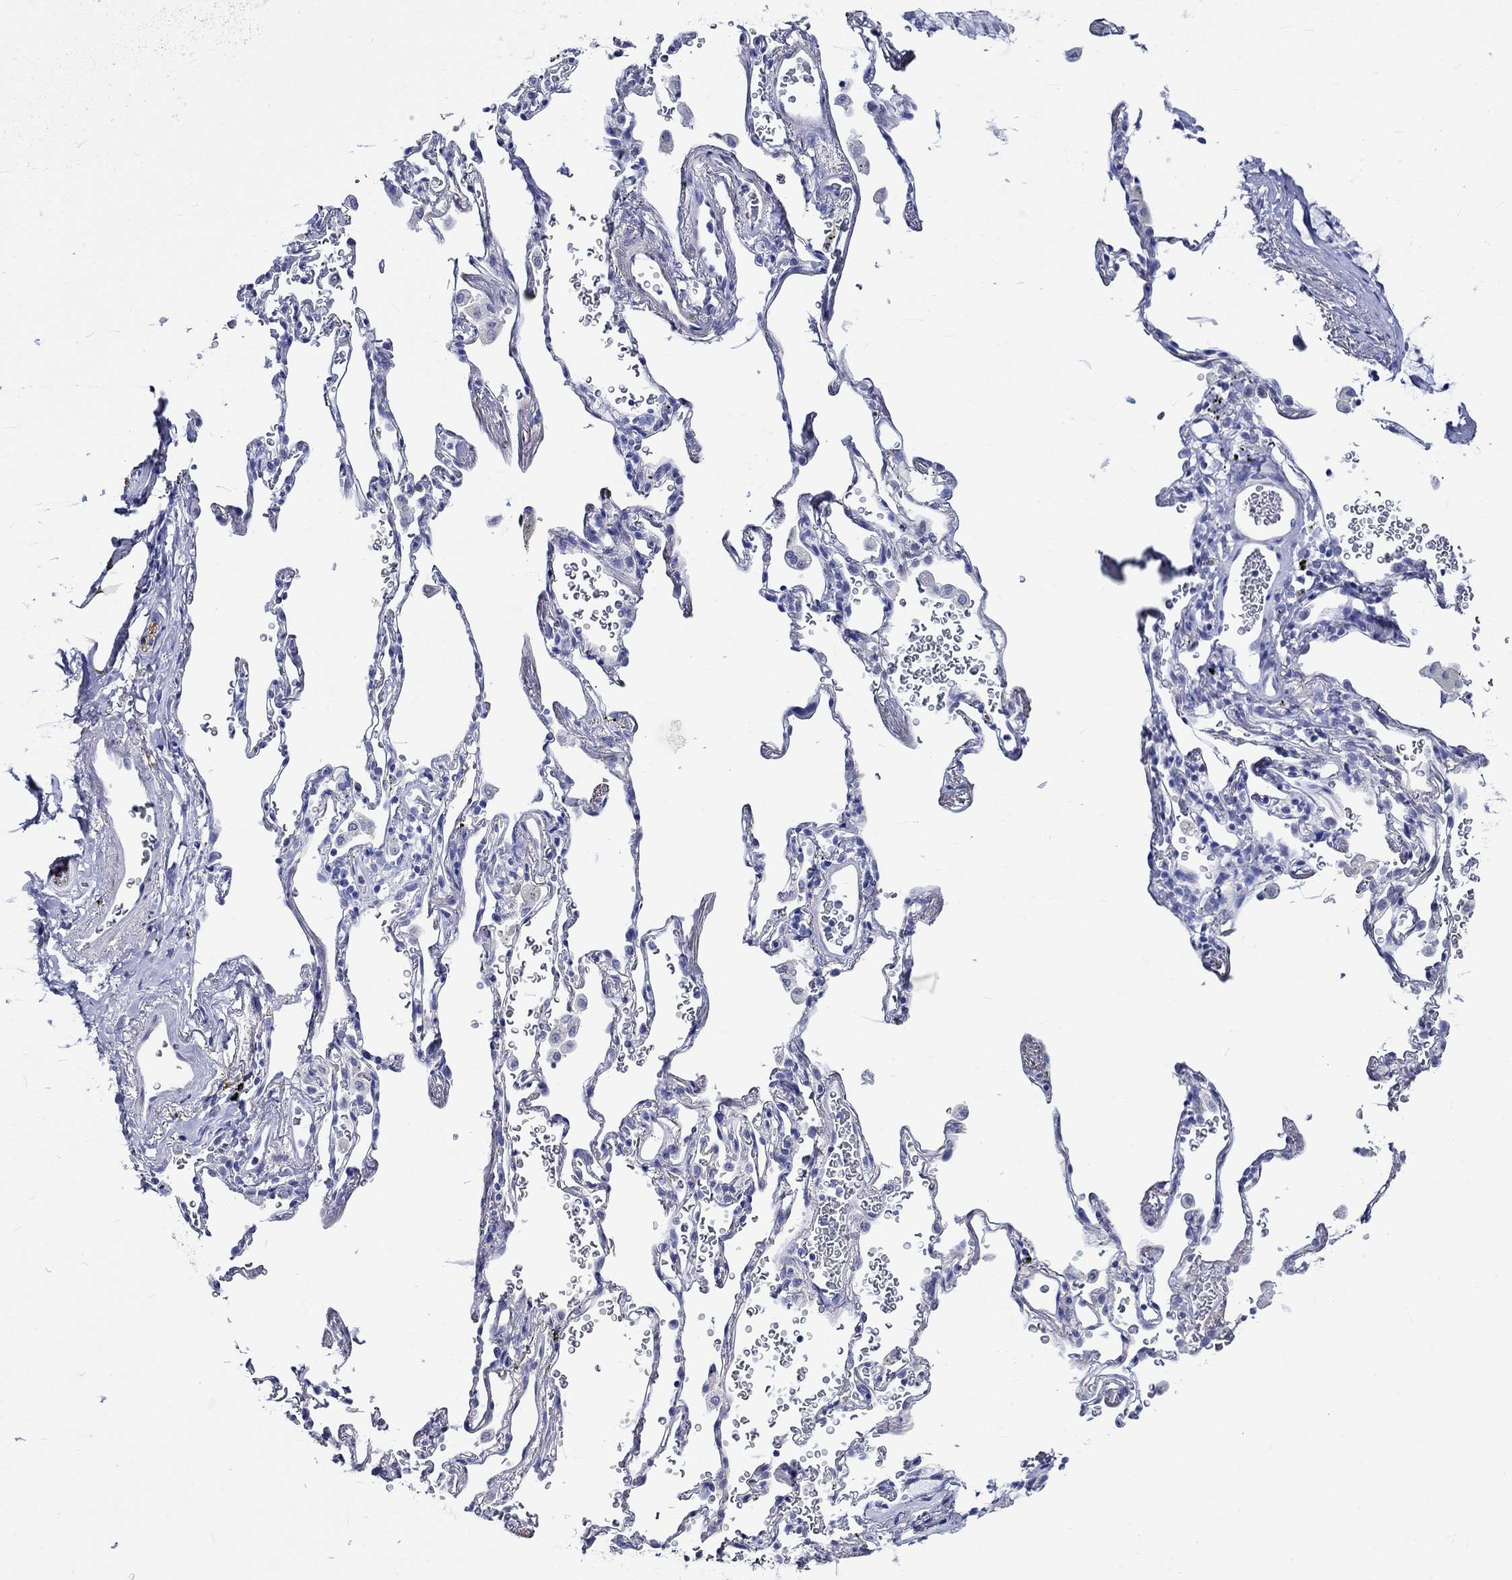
{"staining": {"intensity": "moderate", "quantity": ">75%", "location": "cytoplasmic/membranous"}, "tissue": "adipose tissue", "cell_type": "Adipocytes", "image_type": "normal", "snomed": [{"axis": "morphology", "description": "Normal tissue, NOS"}, {"axis": "morphology", "description": "Adenocarcinoma, NOS"}, {"axis": "topography", "description": "Cartilage tissue"}, {"axis": "topography", "description": "Lung"}], "caption": "Protein positivity by immunohistochemistry exhibits moderate cytoplasmic/membranous positivity in about >75% of adipocytes in benign adipose tissue. (Stains: DAB in brown, nuclei in blue, Microscopy: brightfield microscopy at high magnification).", "gene": "CRYAB", "patient": {"sex": "male", "age": 59}}